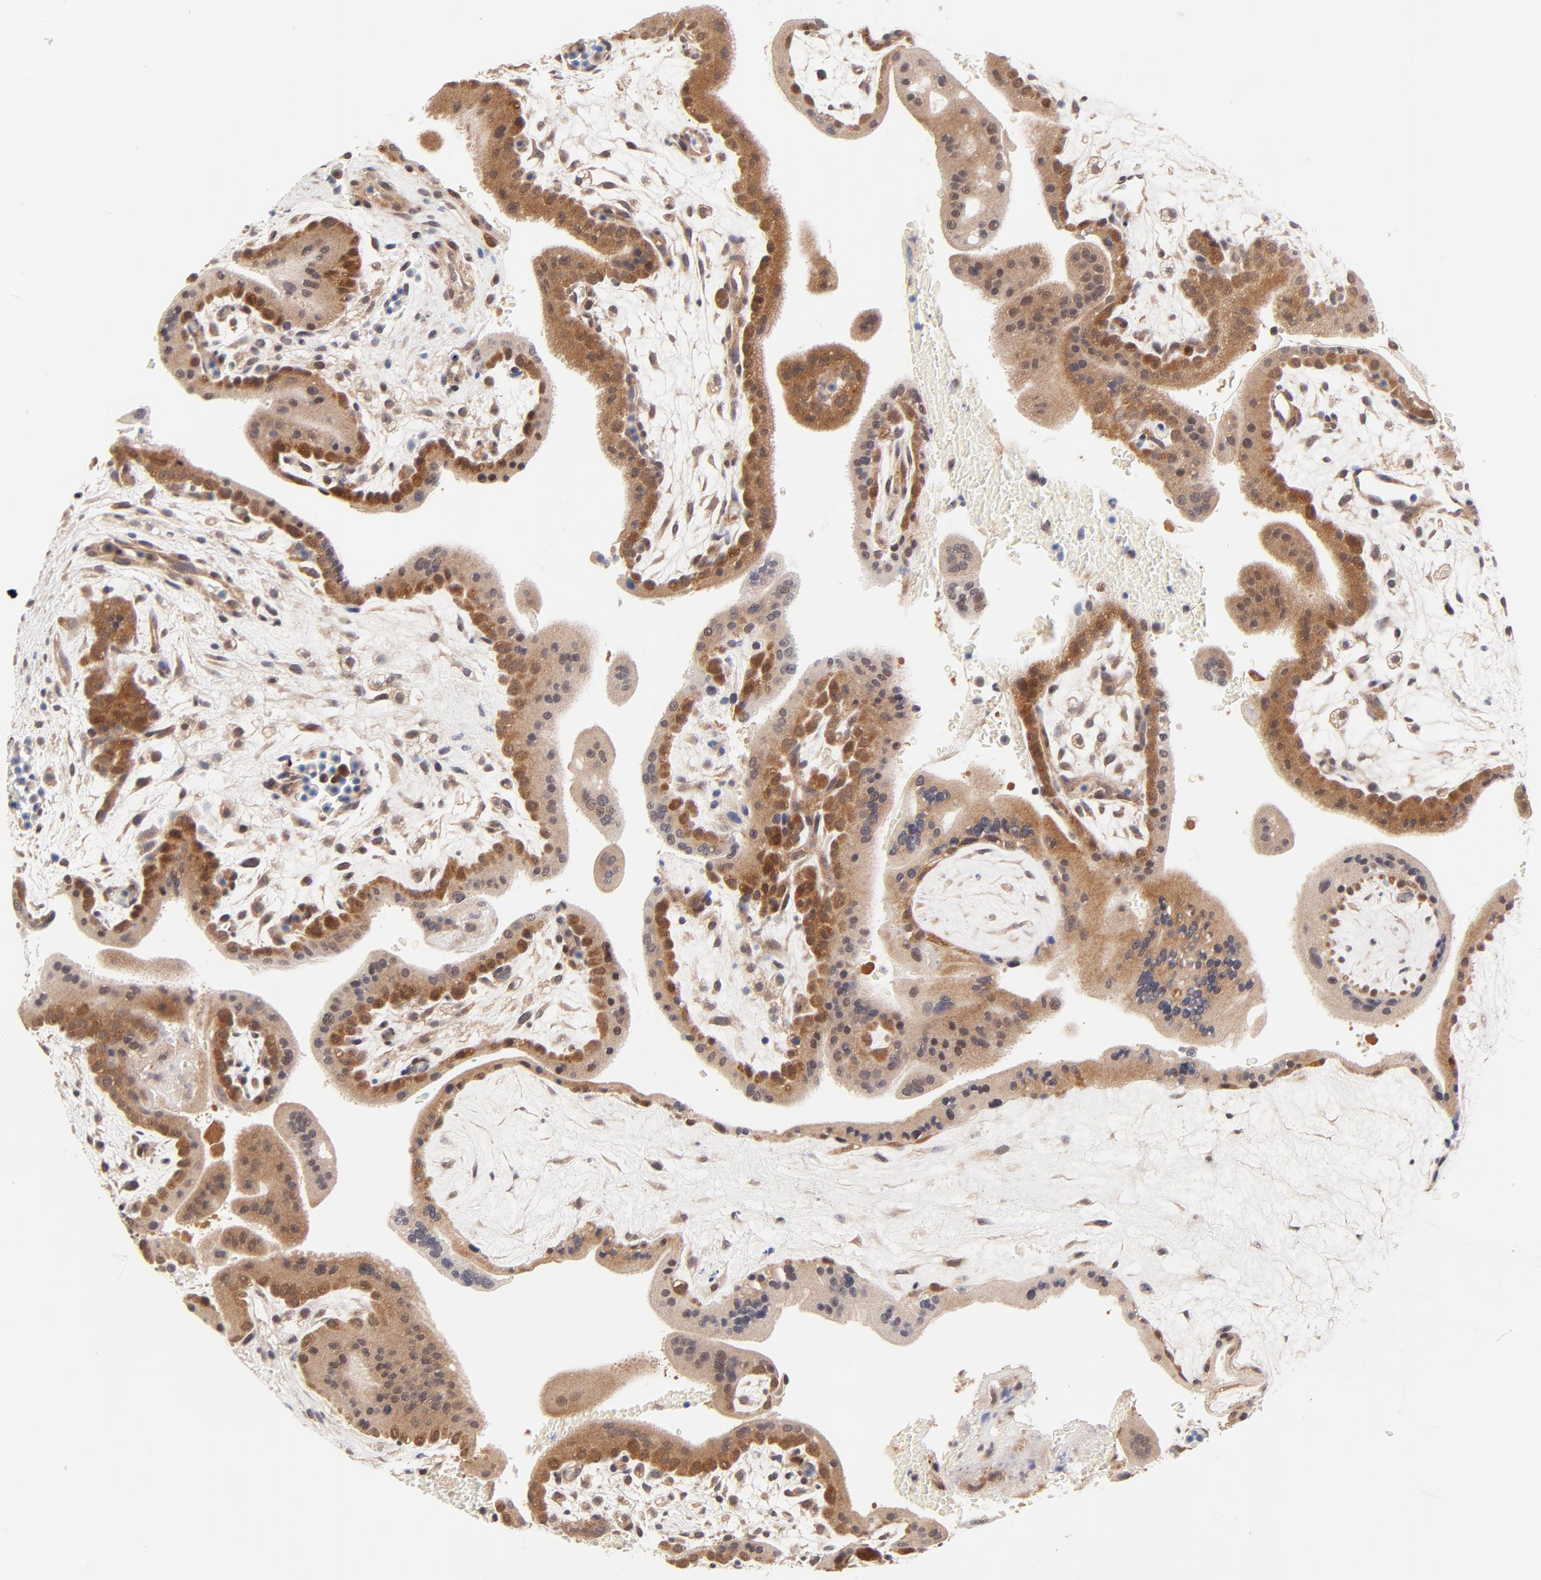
{"staining": {"intensity": "moderate", "quantity": ">75%", "location": "cytoplasmic/membranous,nuclear"}, "tissue": "placenta", "cell_type": "Trophoblastic cells", "image_type": "normal", "snomed": [{"axis": "morphology", "description": "Normal tissue, NOS"}, {"axis": "topography", "description": "Placenta"}], "caption": "Moderate cytoplasmic/membranous,nuclear positivity for a protein is identified in approximately >75% of trophoblastic cells of unremarkable placenta using IHC.", "gene": "TXNL1", "patient": {"sex": "female", "age": 35}}